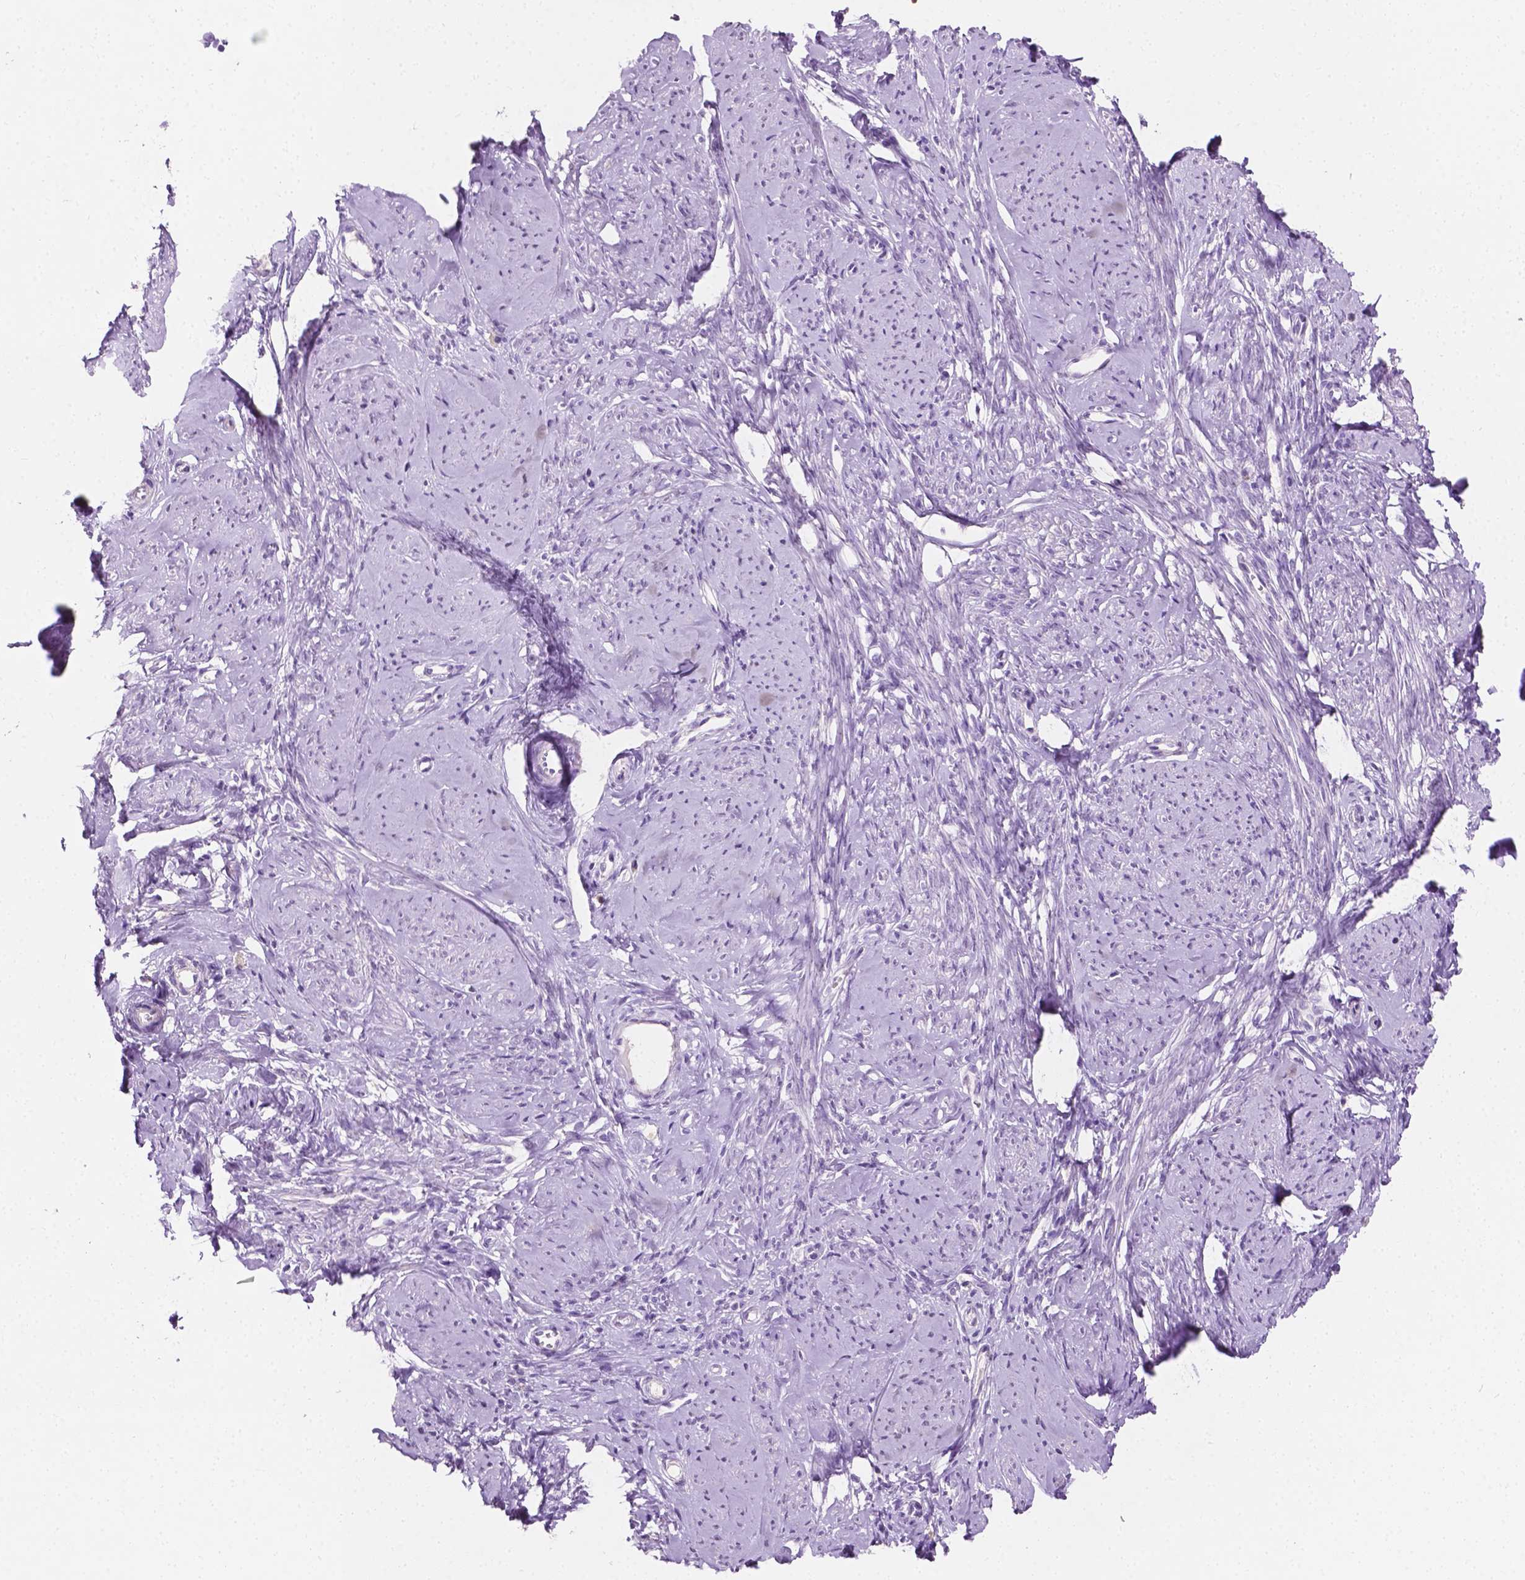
{"staining": {"intensity": "negative", "quantity": "none", "location": "none"}, "tissue": "smooth muscle", "cell_type": "Smooth muscle cells", "image_type": "normal", "snomed": [{"axis": "morphology", "description": "Normal tissue, NOS"}, {"axis": "topography", "description": "Smooth muscle"}], "caption": "Immunohistochemistry (IHC) image of unremarkable human smooth muscle stained for a protein (brown), which shows no positivity in smooth muscle cells.", "gene": "SIAH2", "patient": {"sex": "female", "age": 48}}